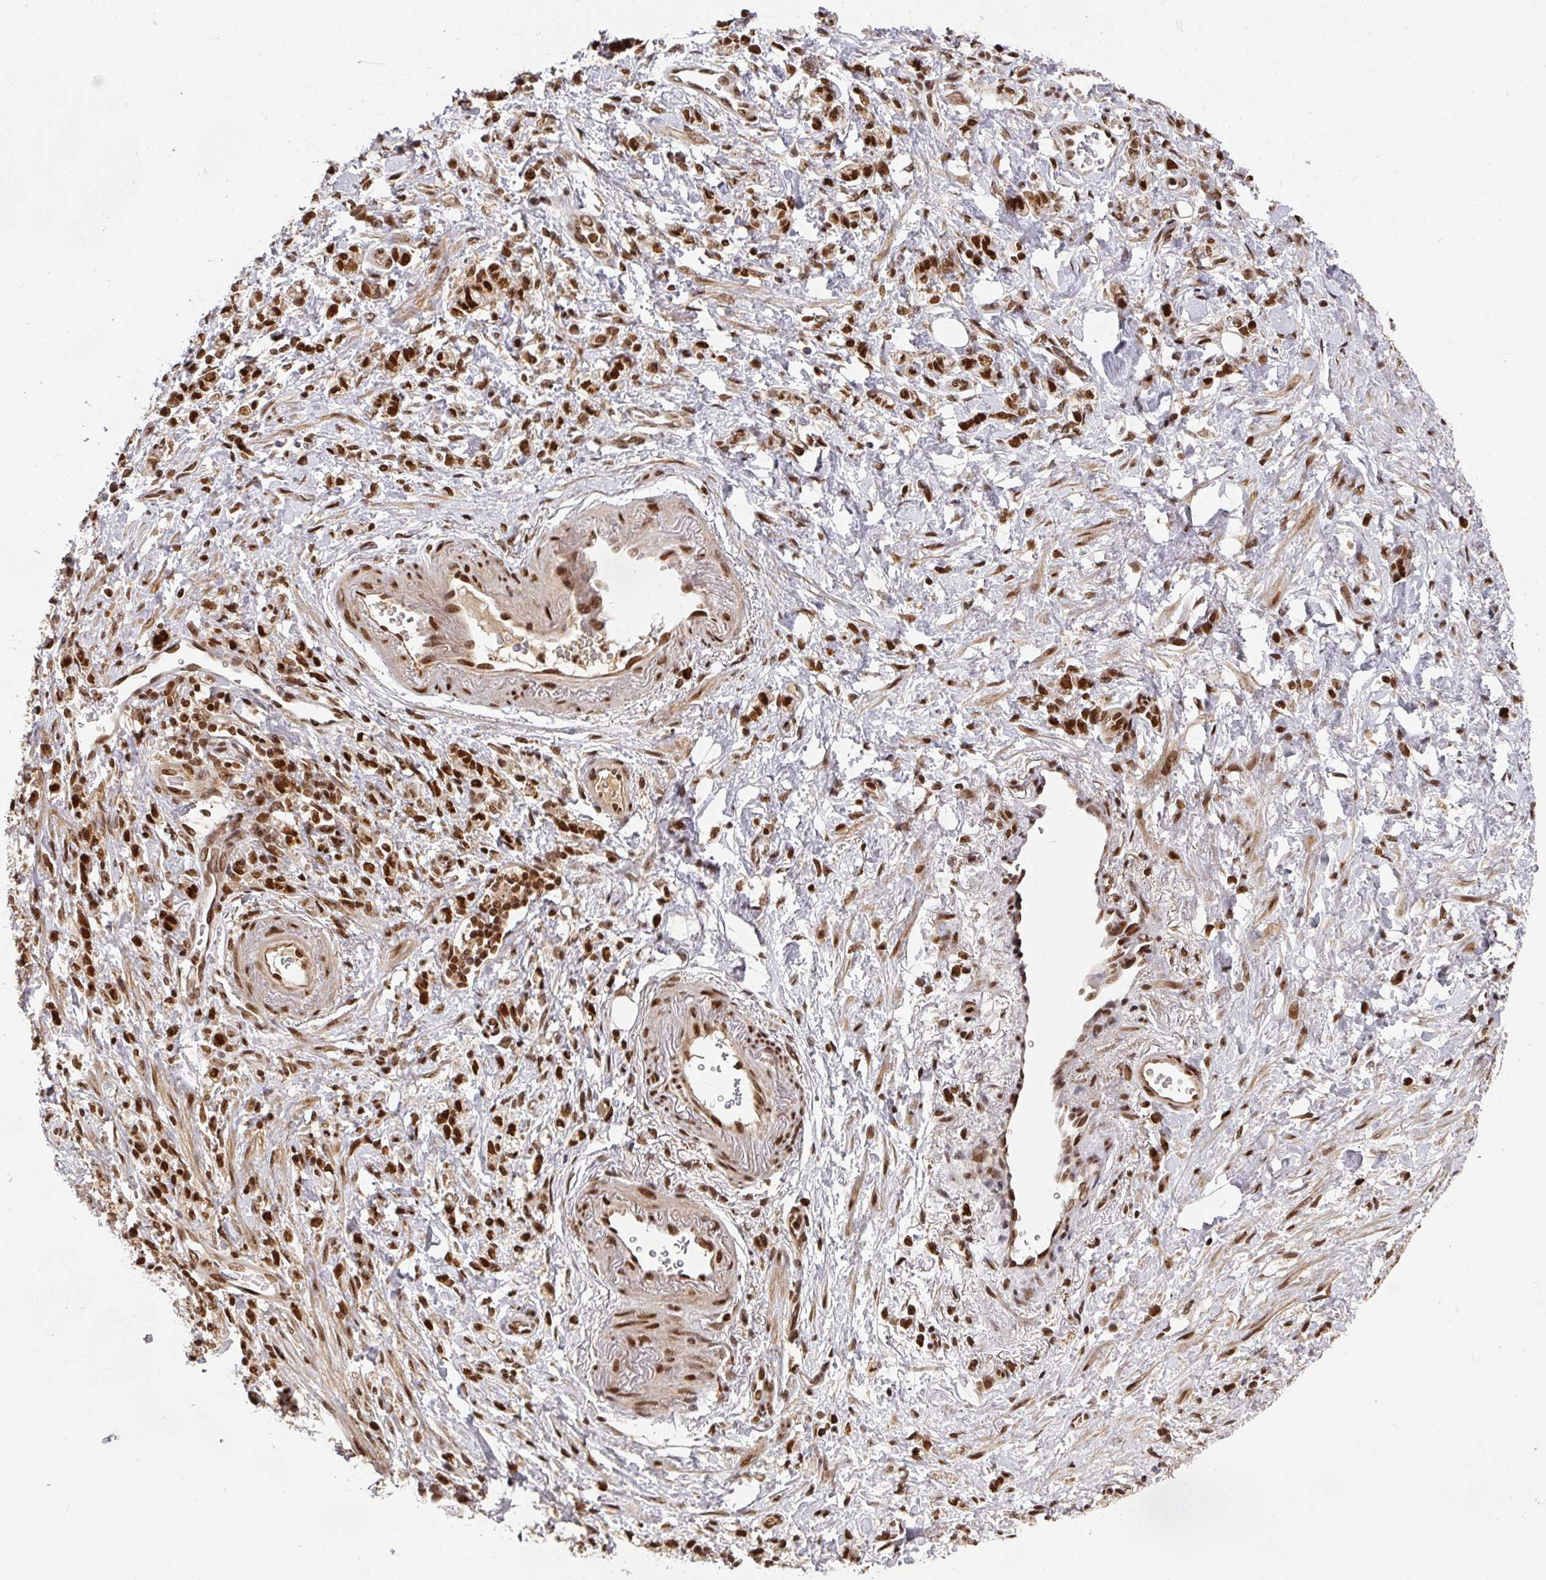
{"staining": {"intensity": "strong", "quantity": ">75%", "location": "nuclear"}, "tissue": "stomach cancer", "cell_type": "Tumor cells", "image_type": "cancer", "snomed": [{"axis": "morphology", "description": "Adenocarcinoma, NOS"}, {"axis": "topography", "description": "Stomach"}], "caption": "A photomicrograph showing strong nuclear staining in approximately >75% of tumor cells in stomach adenocarcinoma, as visualized by brown immunohistochemical staining.", "gene": "DIDO1", "patient": {"sex": "male", "age": 77}}